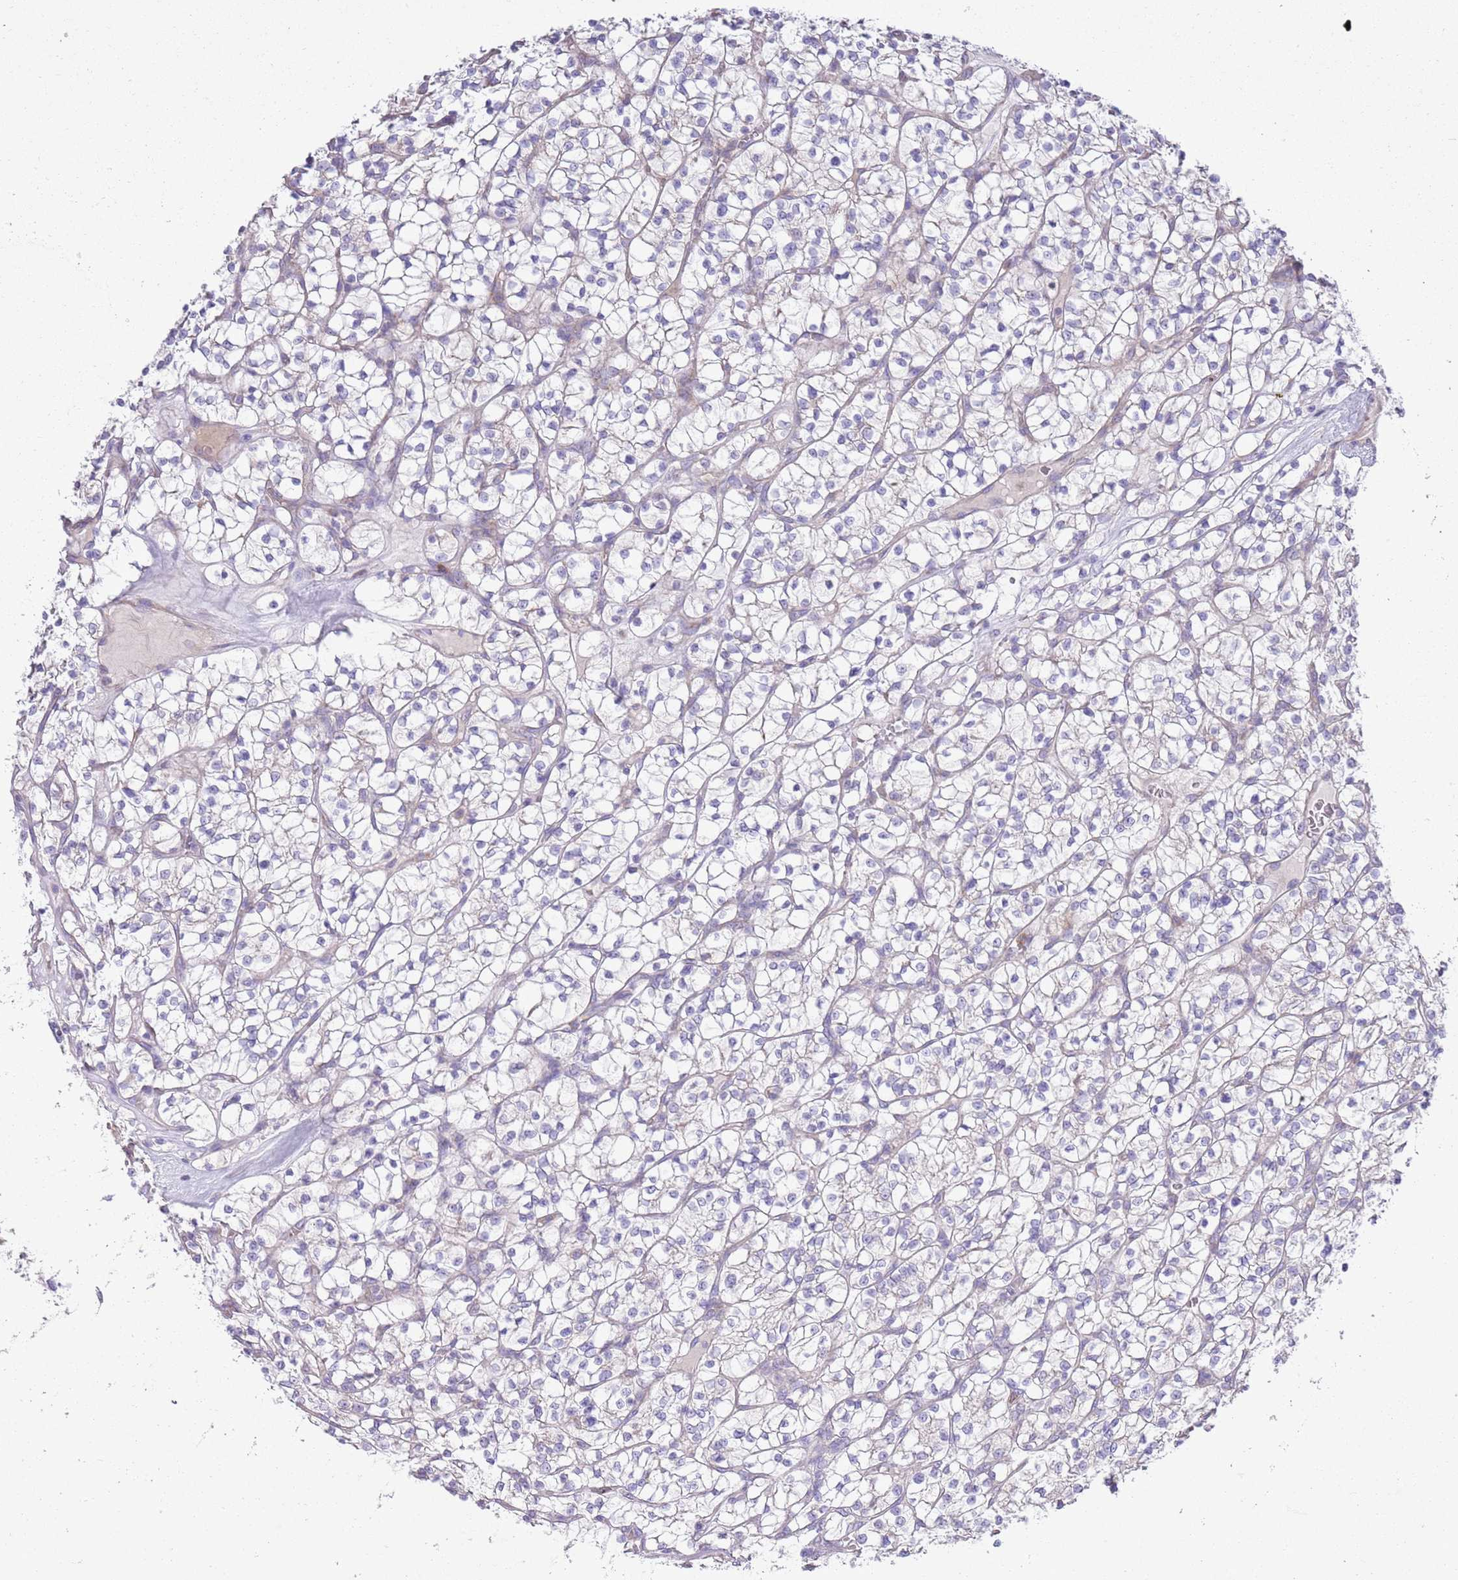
{"staining": {"intensity": "negative", "quantity": "none", "location": "none"}, "tissue": "renal cancer", "cell_type": "Tumor cells", "image_type": "cancer", "snomed": [{"axis": "morphology", "description": "Adenocarcinoma, NOS"}, {"axis": "topography", "description": "Kidney"}], "caption": "There is no significant staining in tumor cells of renal adenocarcinoma.", "gene": "OAZ2", "patient": {"sex": "female", "age": 64}}